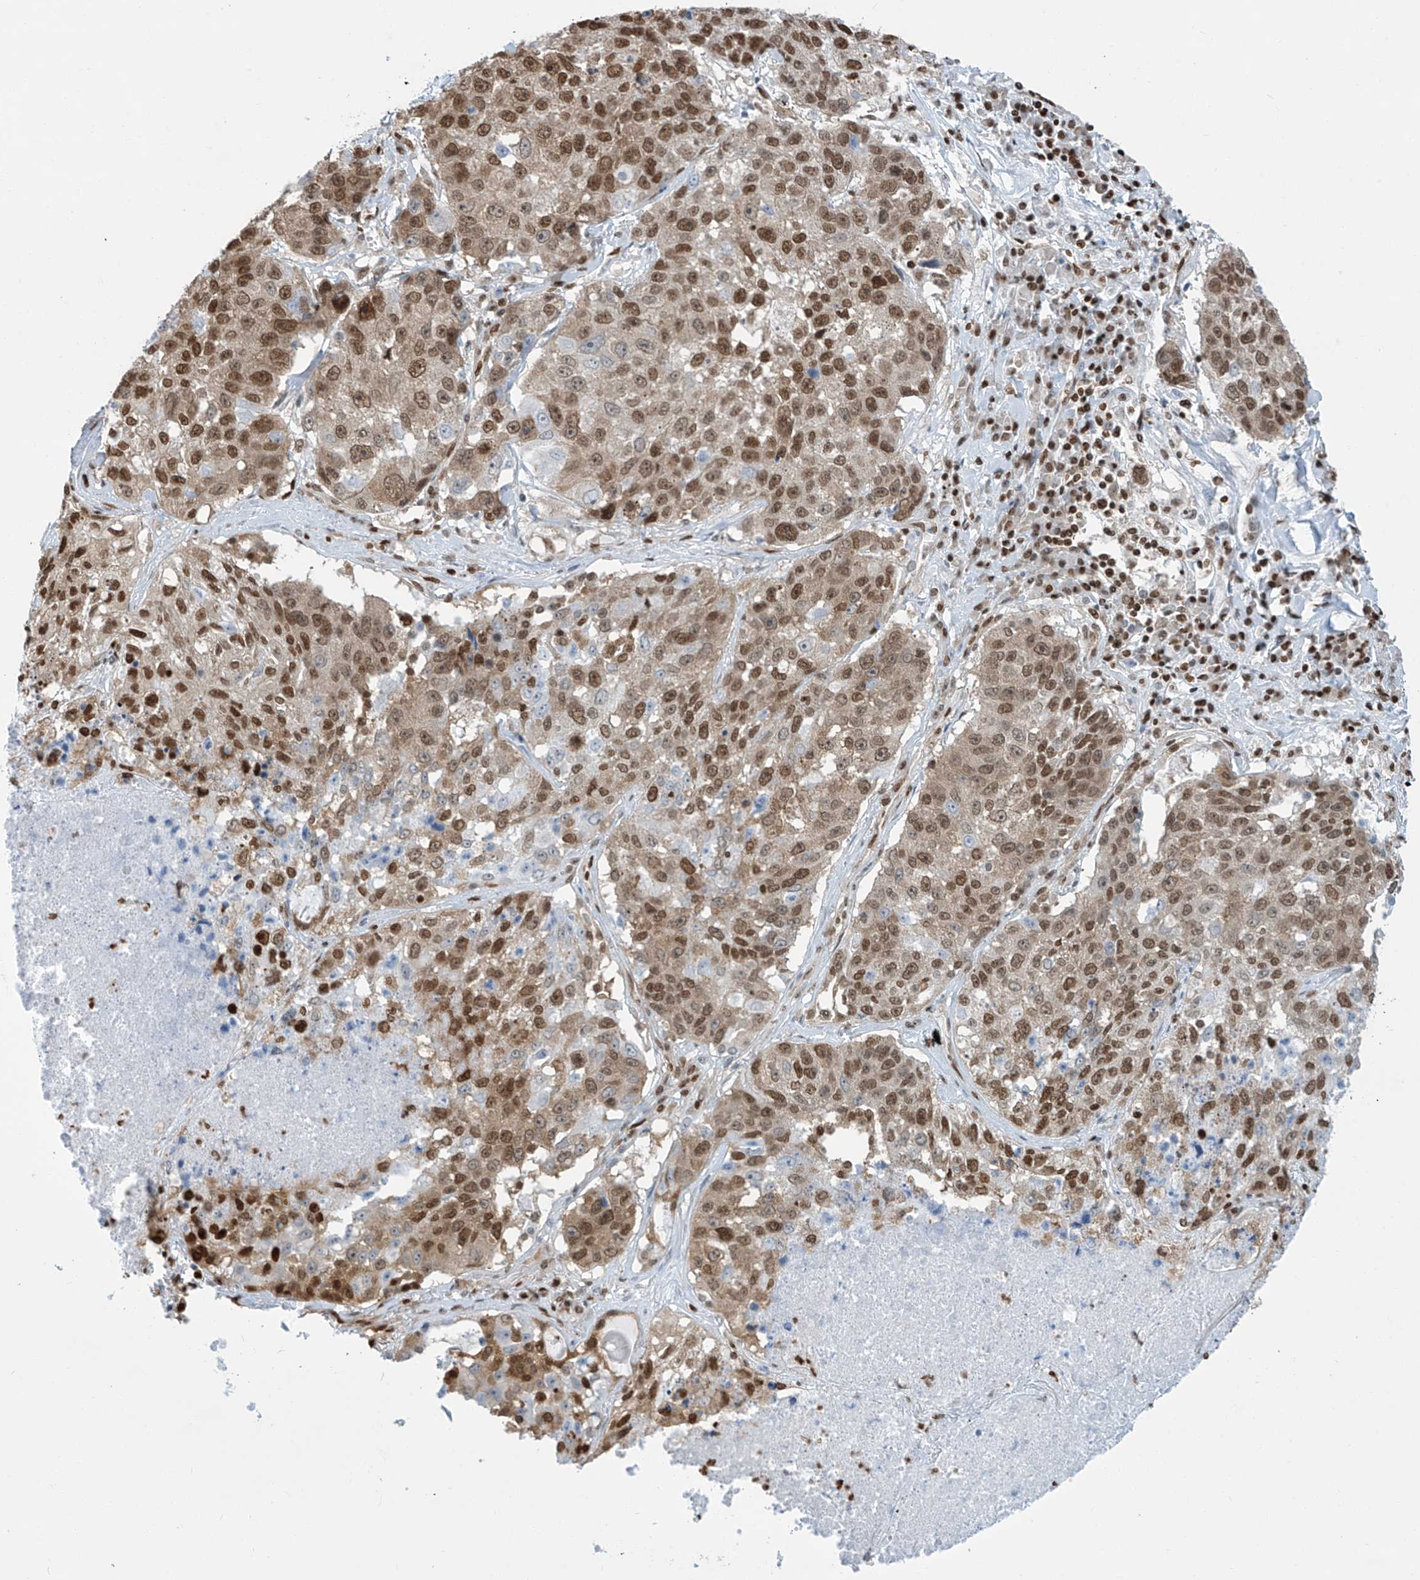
{"staining": {"intensity": "moderate", "quantity": ">75%", "location": "nuclear"}, "tissue": "lung cancer", "cell_type": "Tumor cells", "image_type": "cancer", "snomed": [{"axis": "morphology", "description": "Squamous cell carcinoma, NOS"}, {"axis": "topography", "description": "Lung"}], "caption": "Immunohistochemistry (DAB (3,3'-diaminobenzidine)) staining of human lung cancer reveals moderate nuclear protein expression in about >75% of tumor cells.", "gene": "SARNP", "patient": {"sex": "male", "age": 61}}